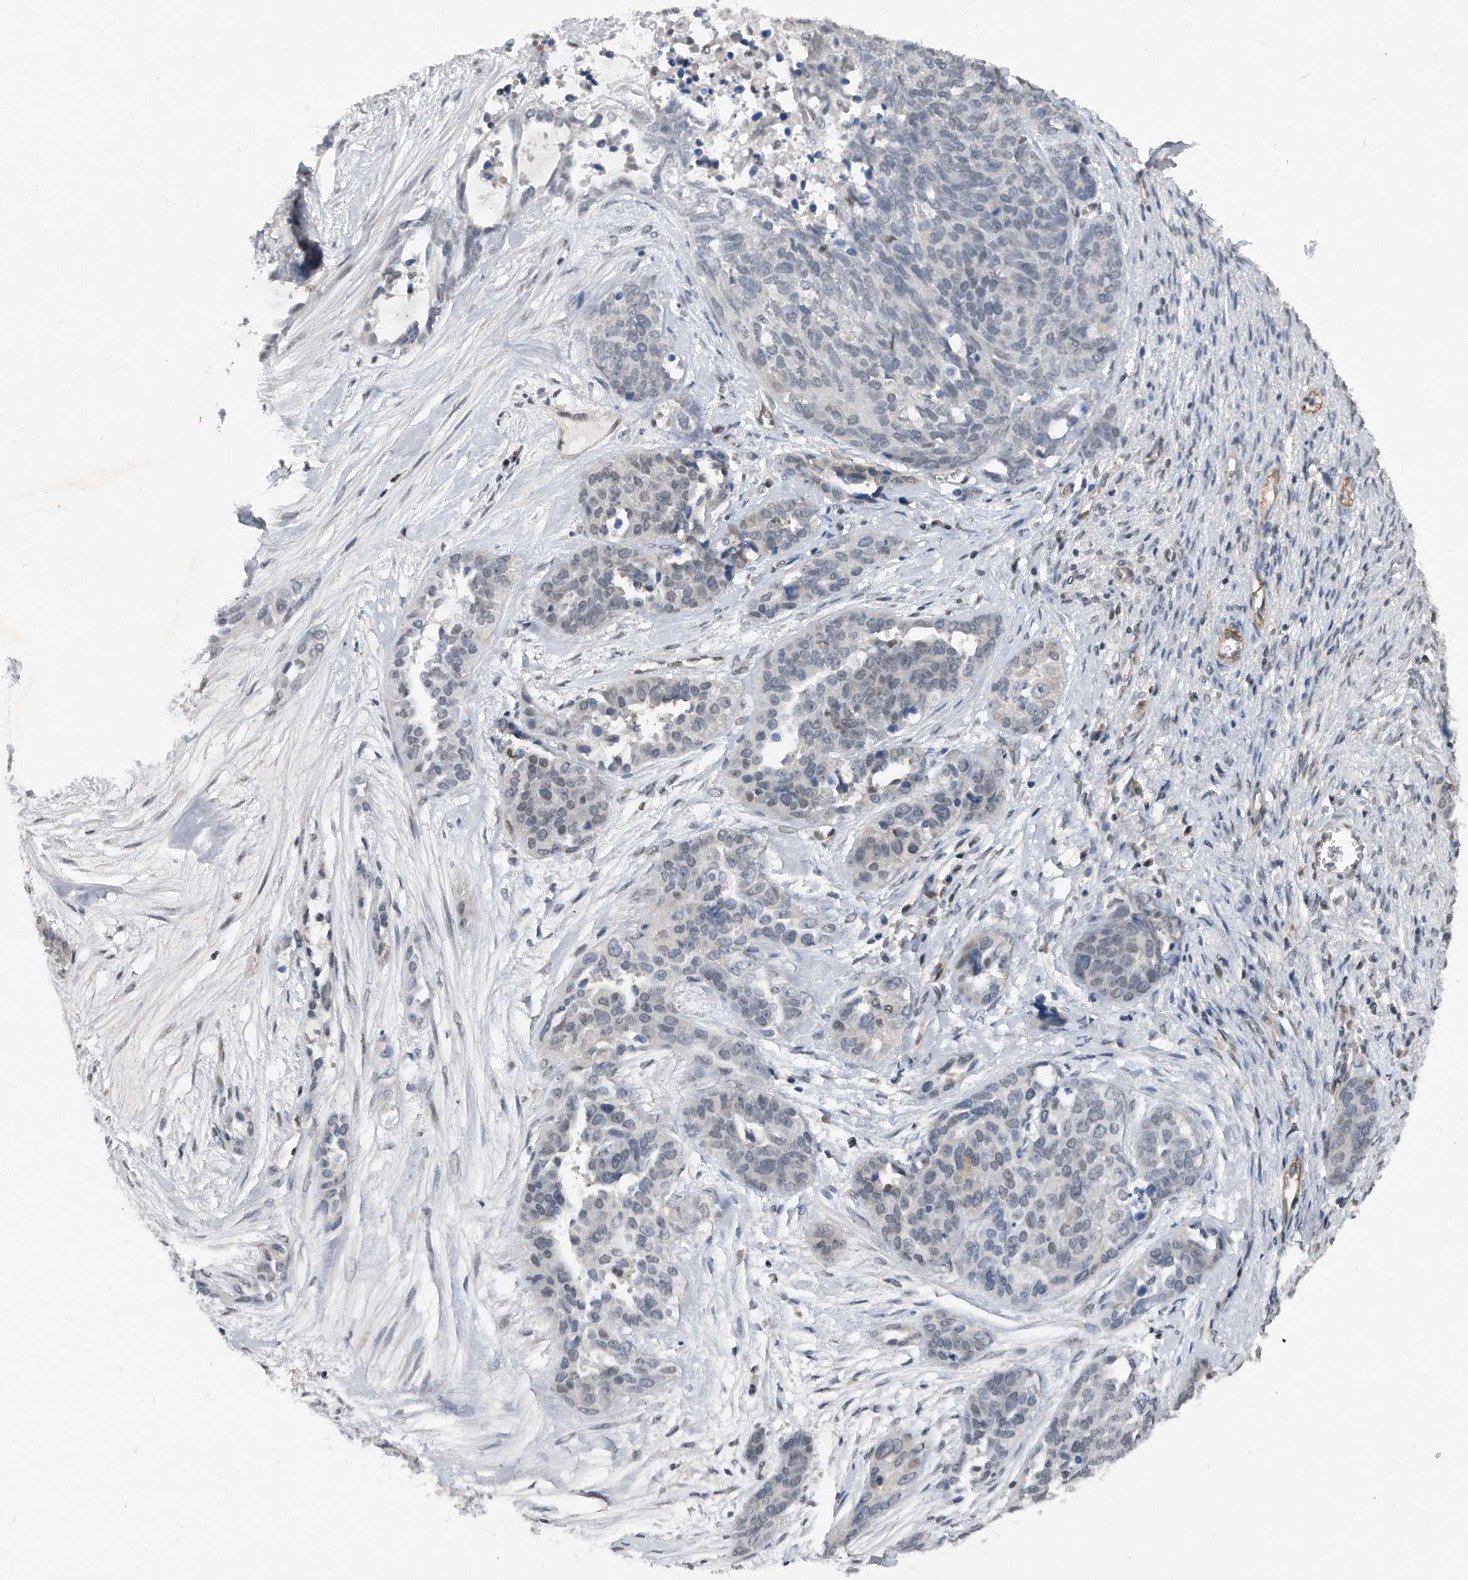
{"staining": {"intensity": "negative", "quantity": "none", "location": "none"}, "tissue": "ovarian cancer", "cell_type": "Tumor cells", "image_type": "cancer", "snomed": [{"axis": "morphology", "description": "Cystadenocarcinoma, serous, NOS"}, {"axis": "topography", "description": "Ovary"}], "caption": "Immunohistochemistry (IHC) of human ovarian cancer shows no expression in tumor cells. (DAB (3,3'-diaminobenzidine) immunohistochemistry (IHC), high magnification).", "gene": "TP53INP1", "patient": {"sex": "female", "age": 44}}